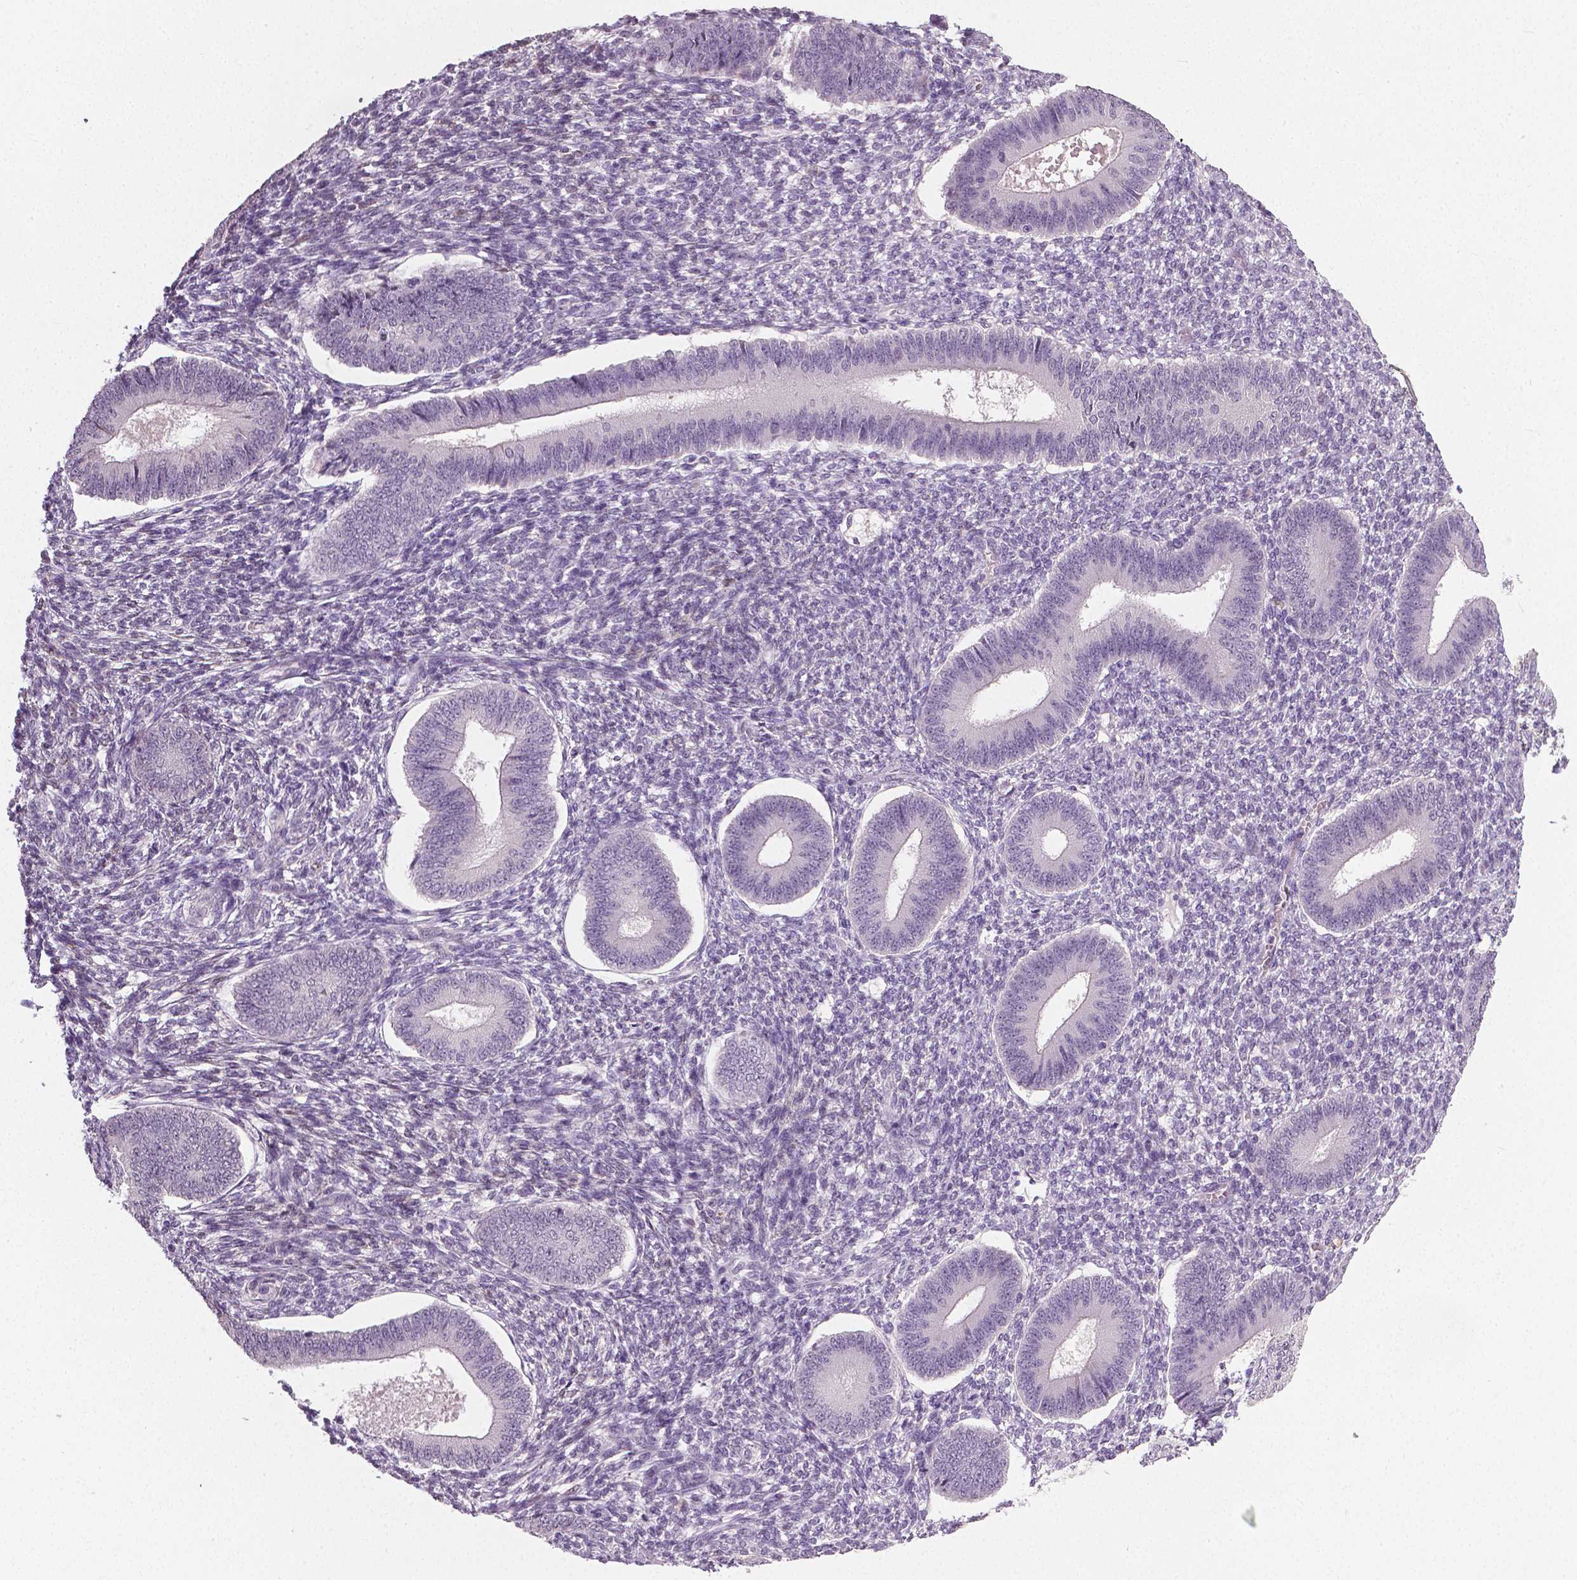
{"staining": {"intensity": "negative", "quantity": "none", "location": "none"}, "tissue": "endometrium", "cell_type": "Cells in endometrial stroma", "image_type": "normal", "snomed": [{"axis": "morphology", "description": "Normal tissue, NOS"}, {"axis": "topography", "description": "Endometrium"}], "caption": "Histopathology image shows no protein expression in cells in endometrial stroma of unremarkable endometrium. The staining was performed using DAB (3,3'-diaminobenzidine) to visualize the protein expression in brown, while the nuclei were stained in blue with hematoxylin (Magnification: 20x).", "gene": "NECAB1", "patient": {"sex": "female", "age": 42}}